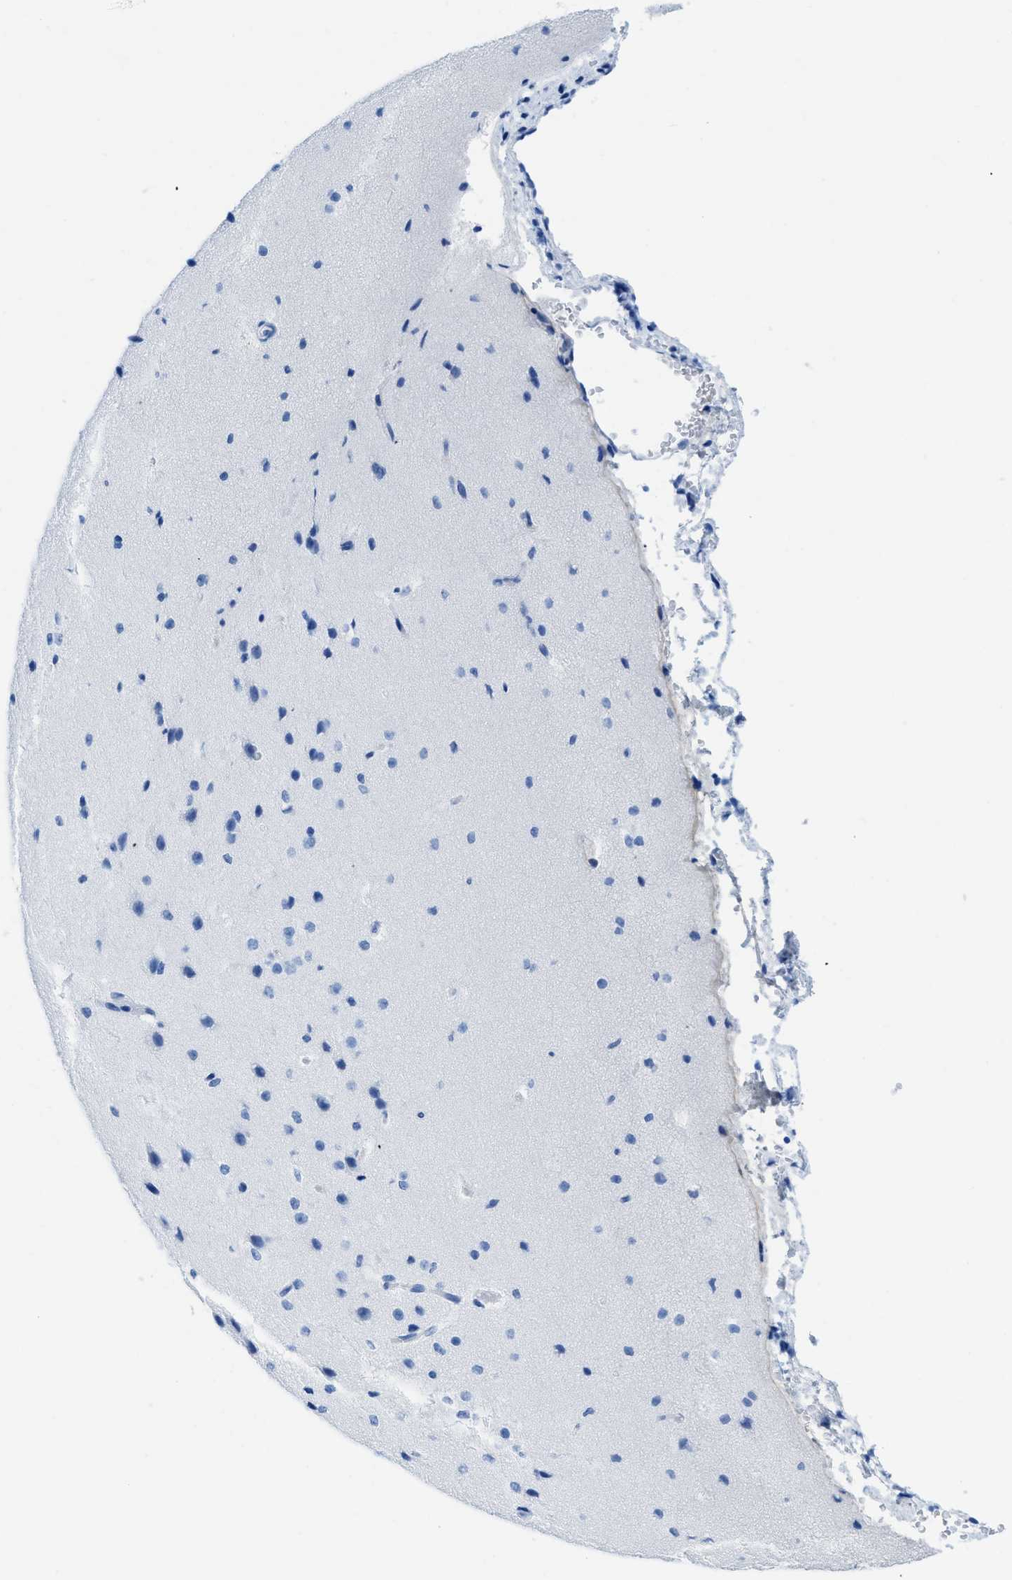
{"staining": {"intensity": "negative", "quantity": "none", "location": "none"}, "tissue": "cerebral cortex", "cell_type": "Endothelial cells", "image_type": "normal", "snomed": [{"axis": "morphology", "description": "Normal tissue, NOS"}, {"axis": "morphology", "description": "Developmental malformation"}, {"axis": "topography", "description": "Cerebral cortex"}], "caption": "Human cerebral cortex stained for a protein using IHC exhibits no expression in endothelial cells.", "gene": "COL3A1", "patient": {"sex": "female", "age": 30}}